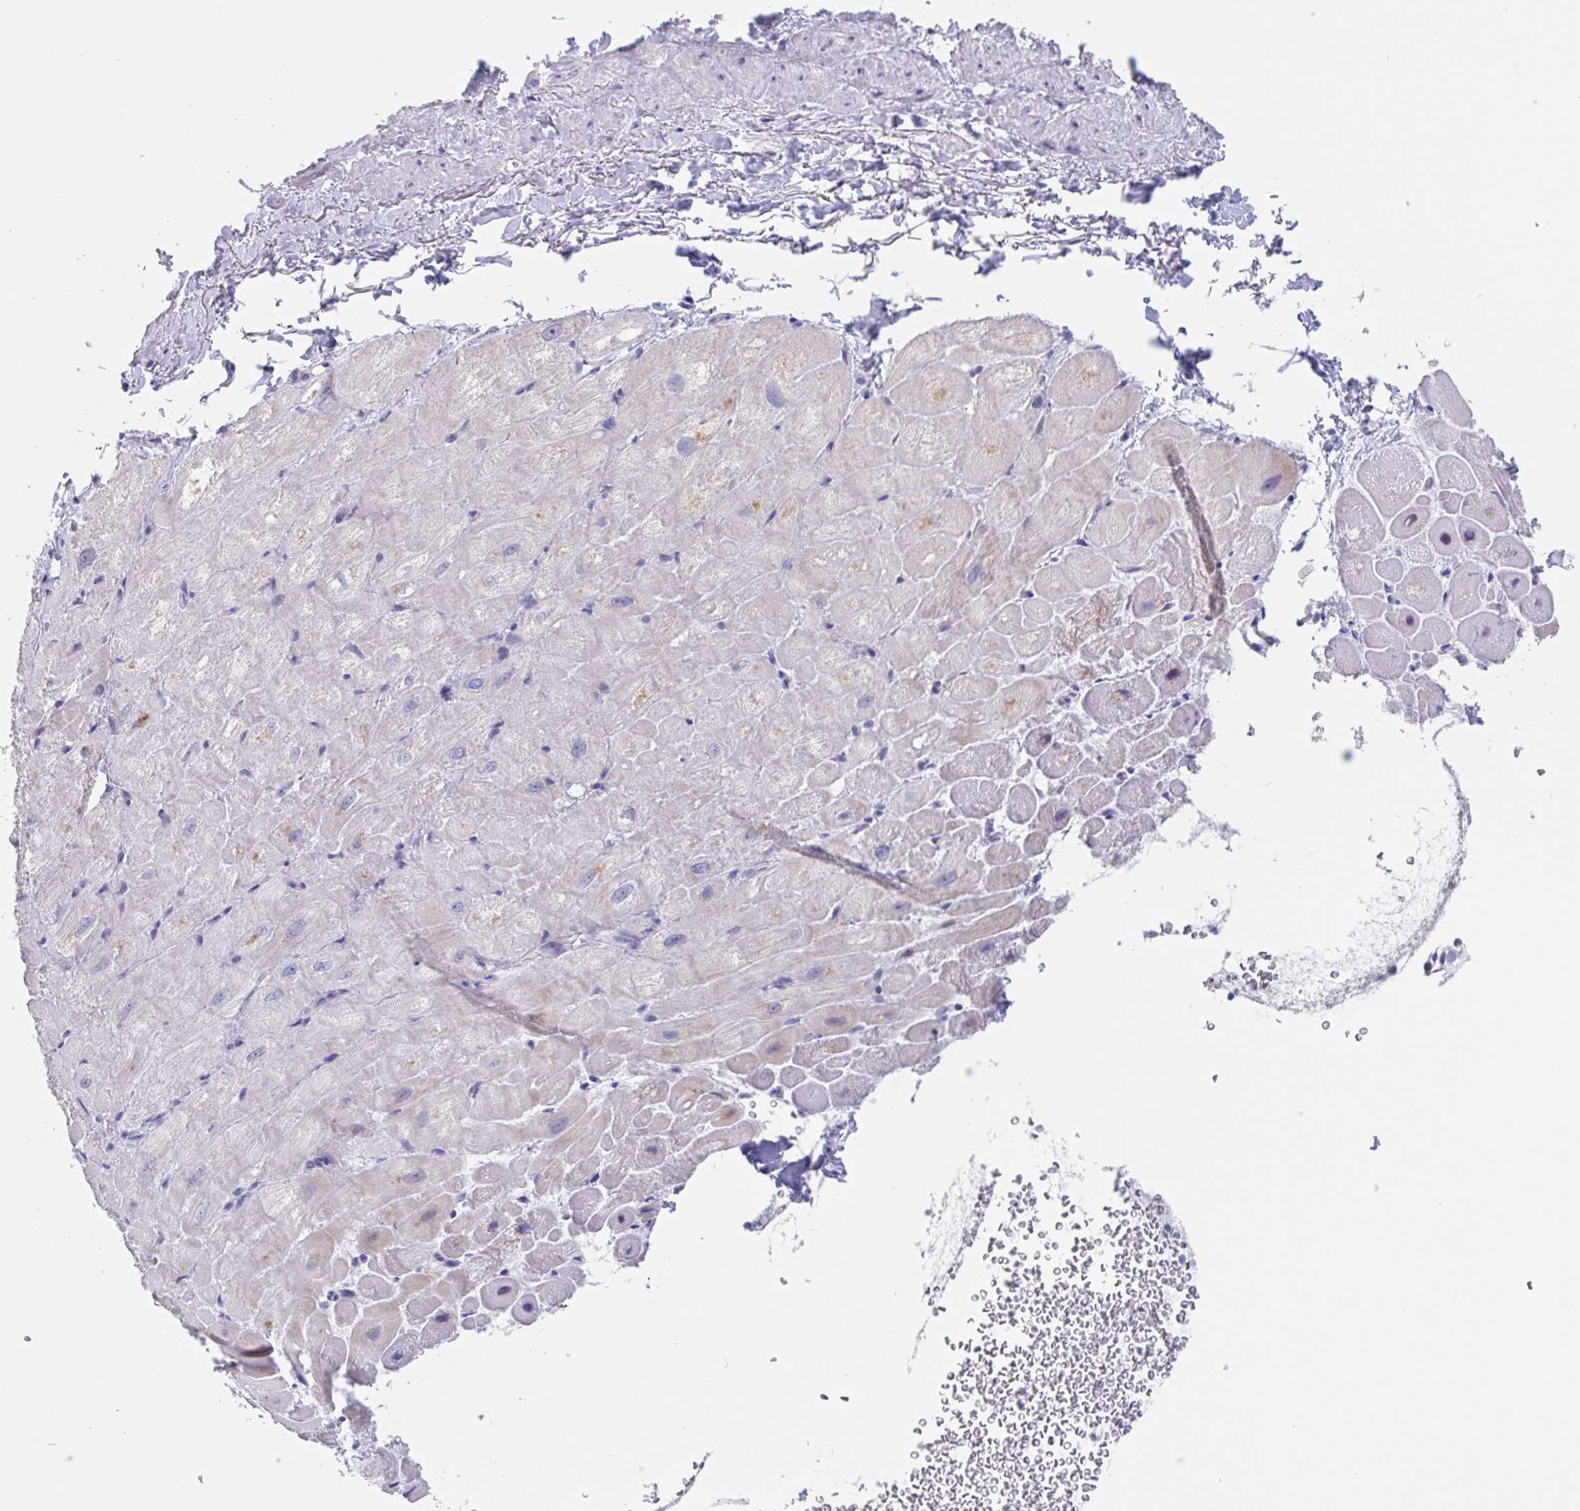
{"staining": {"intensity": "weak", "quantity": "25%-75%", "location": "cytoplasmic/membranous"}, "tissue": "heart muscle", "cell_type": "Cardiomyocytes", "image_type": "normal", "snomed": [{"axis": "morphology", "description": "Normal tissue, NOS"}, {"axis": "topography", "description": "Heart"}], "caption": "Immunohistochemistry (IHC) histopathology image of normal heart muscle stained for a protein (brown), which shows low levels of weak cytoplasmic/membranous staining in approximately 25%-75% of cardiomyocytes.", "gene": "NOXRED1", "patient": {"sex": "male", "age": 62}}